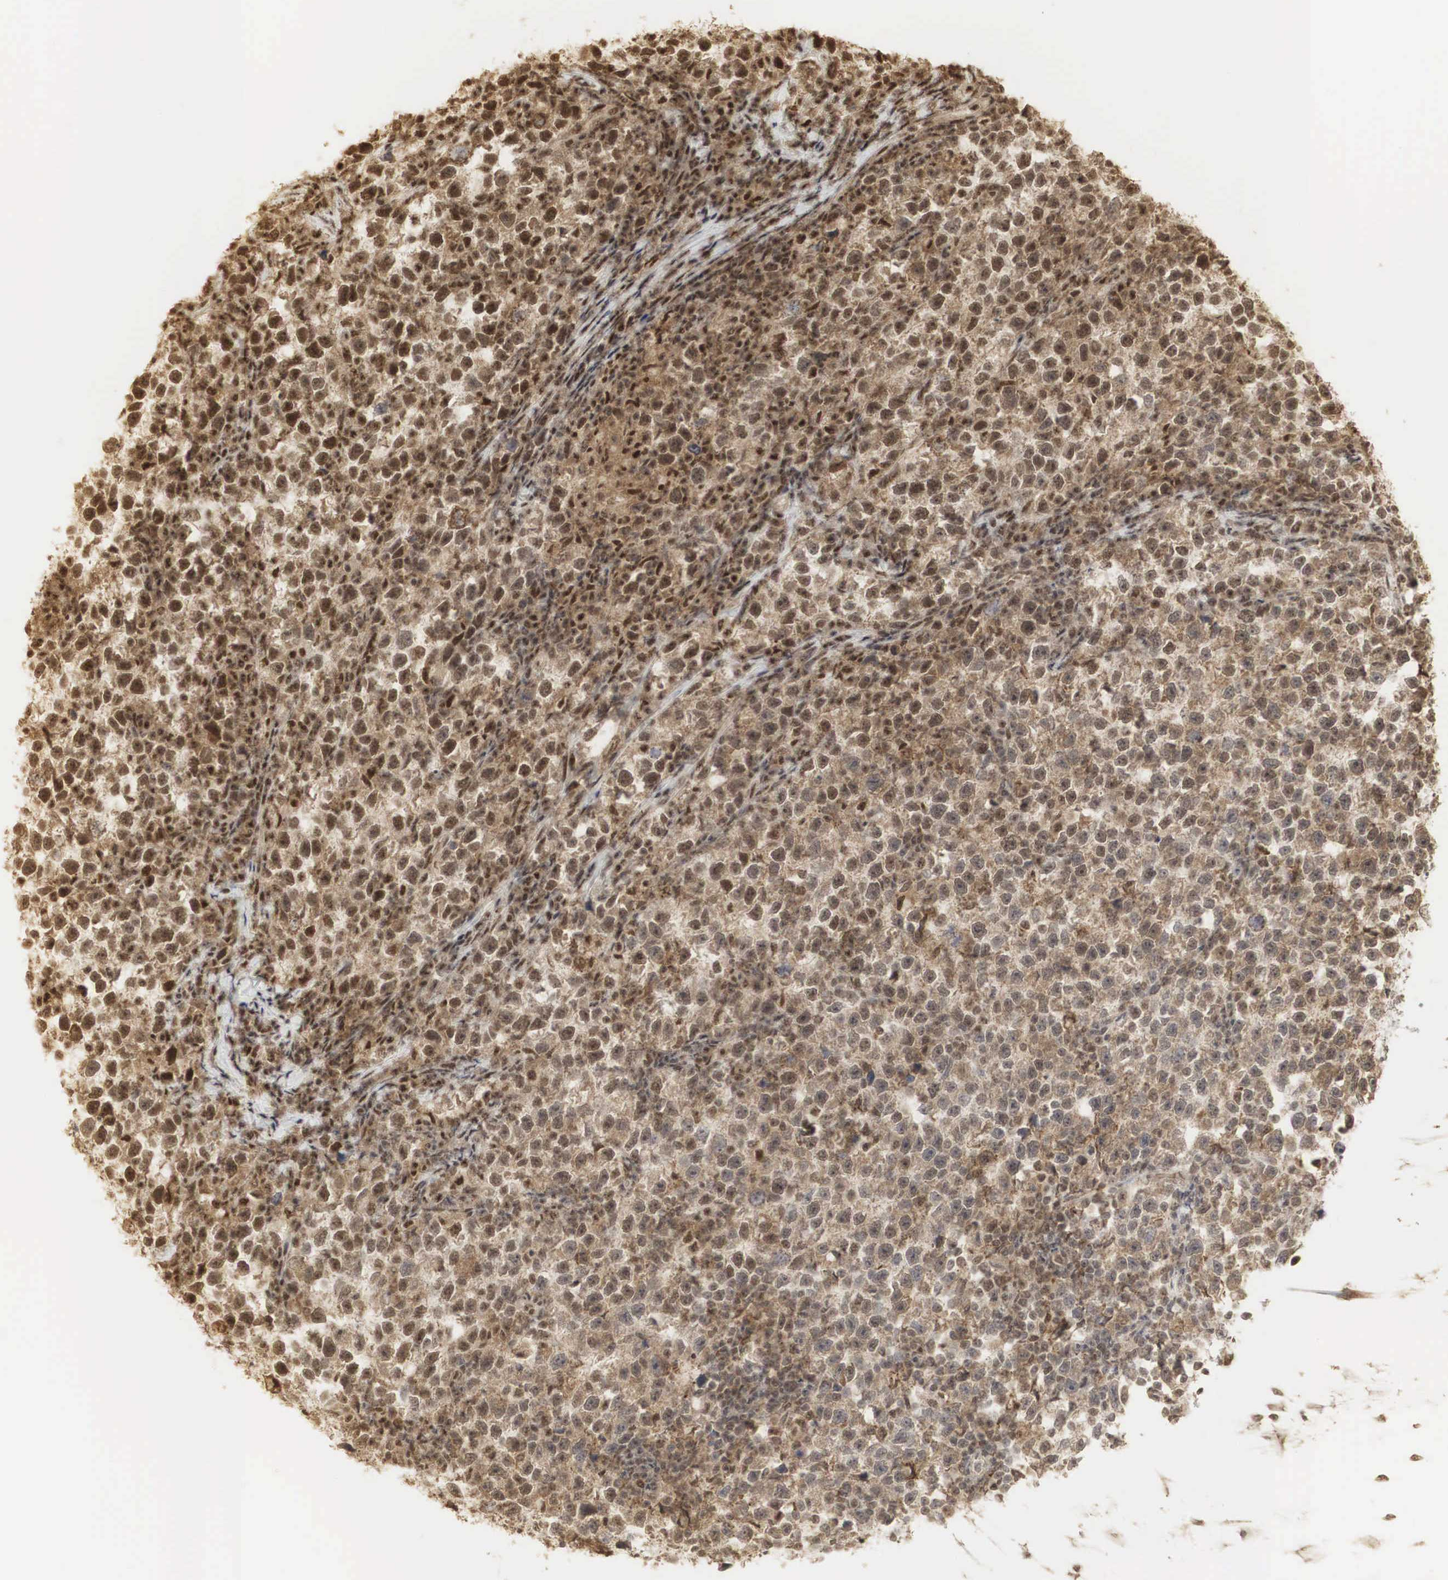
{"staining": {"intensity": "strong", "quantity": ">75%", "location": "cytoplasmic/membranous,nuclear"}, "tissue": "testis cancer", "cell_type": "Tumor cells", "image_type": "cancer", "snomed": [{"axis": "morphology", "description": "Seminoma, NOS"}, {"axis": "topography", "description": "Testis"}], "caption": "Testis cancer (seminoma) was stained to show a protein in brown. There is high levels of strong cytoplasmic/membranous and nuclear expression in about >75% of tumor cells.", "gene": "RNF113A", "patient": {"sex": "male", "age": 43}}